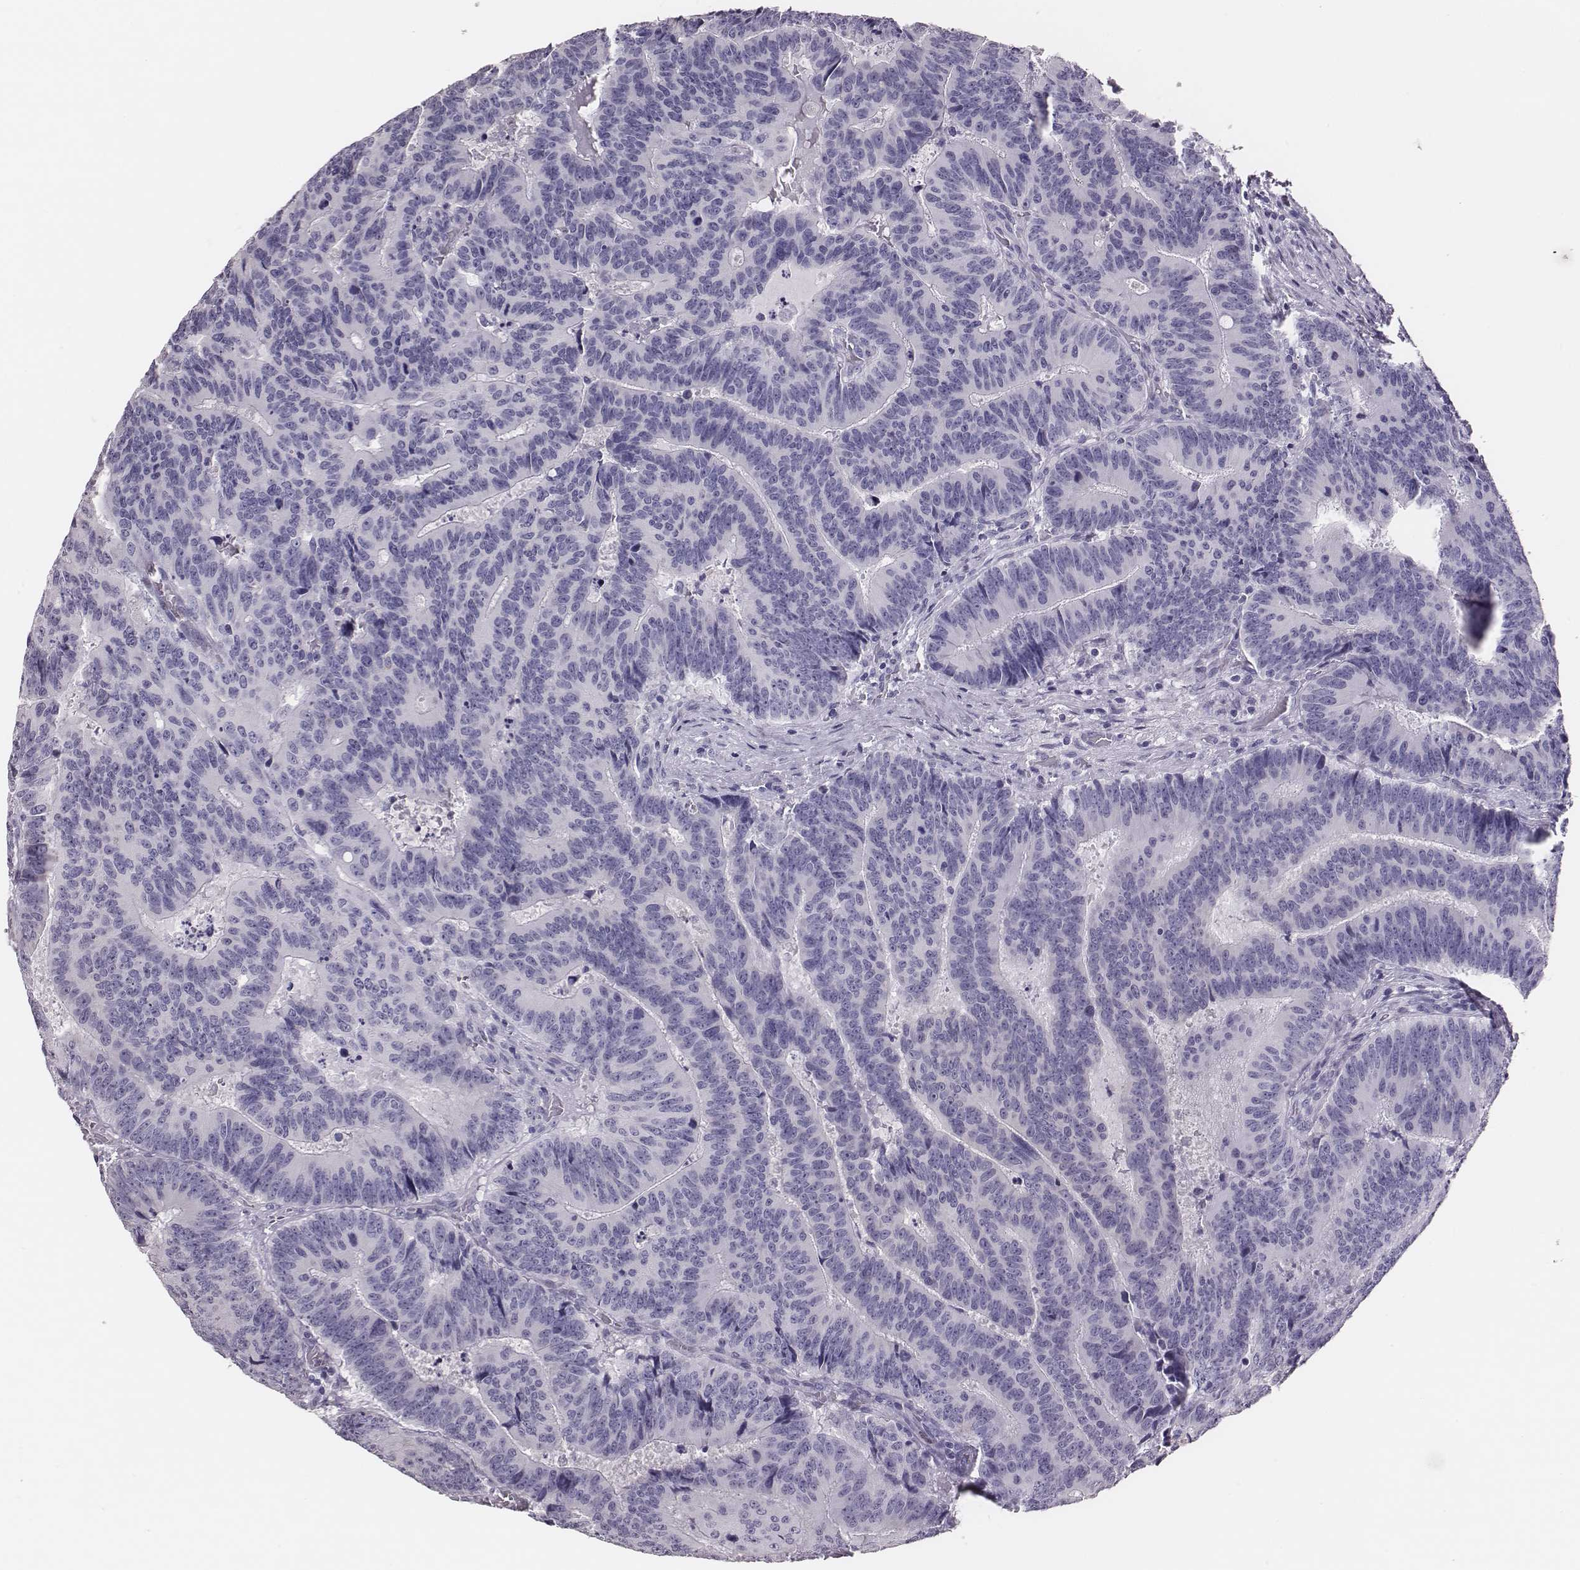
{"staining": {"intensity": "negative", "quantity": "none", "location": "none"}, "tissue": "colorectal cancer", "cell_type": "Tumor cells", "image_type": "cancer", "snomed": [{"axis": "morphology", "description": "Adenocarcinoma, NOS"}, {"axis": "topography", "description": "Colon"}], "caption": "Immunohistochemistry (IHC) photomicrograph of adenocarcinoma (colorectal) stained for a protein (brown), which demonstrates no staining in tumor cells.", "gene": "H1-6", "patient": {"sex": "female", "age": 82}}